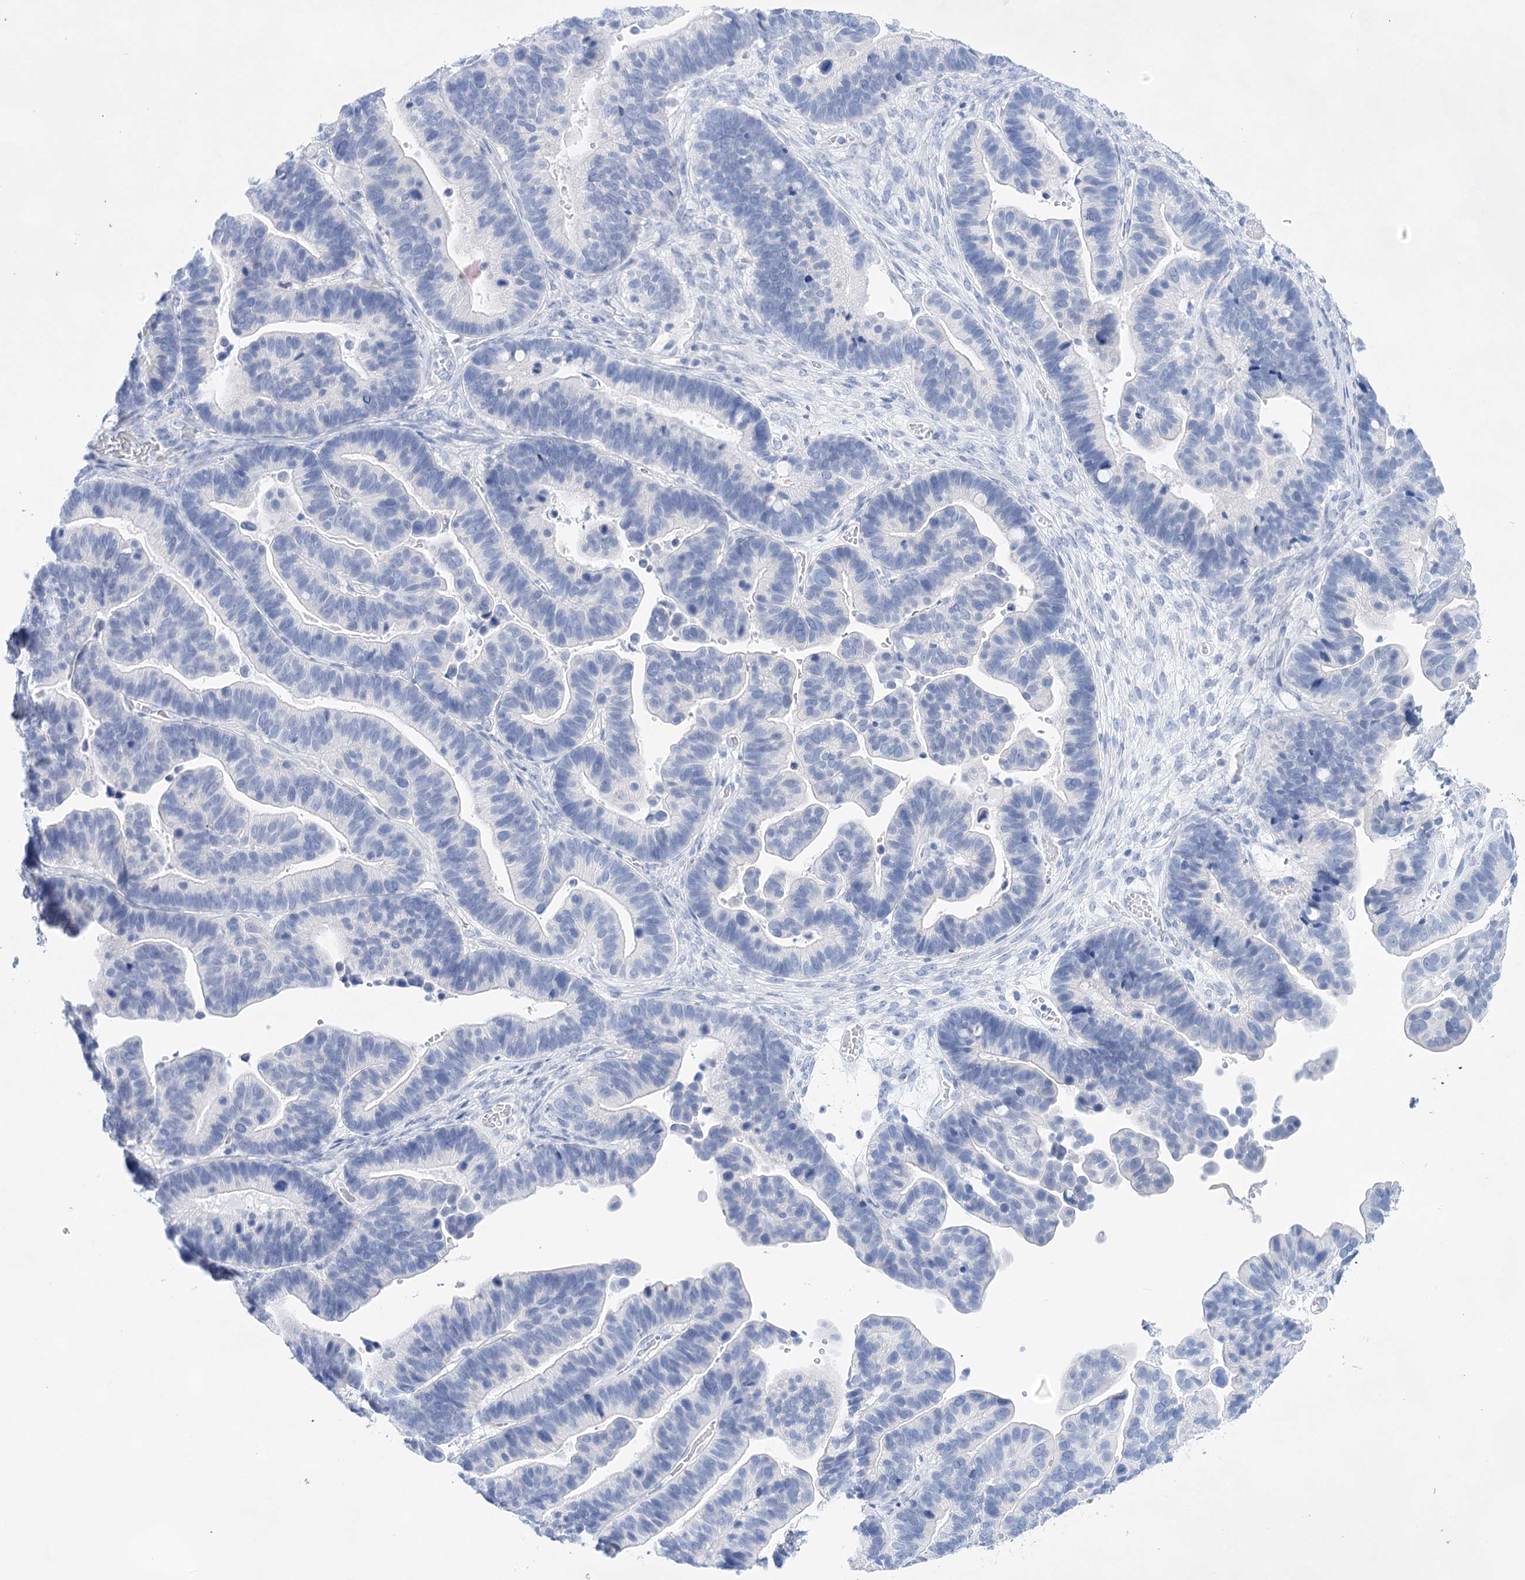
{"staining": {"intensity": "negative", "quantity": "none", "location": "none"}, "tissue": "ovarian cancer", "cell_type": "Tumor cells", "image_type": "cancer", "snomed": [{"axis": "morphology", "description": "Cystadenocarcinoma, serous, NOS"}, {"axis": "topography", "description": "Ovary"}], "caption": "Immunohistochemical staining of human ovarian cancer (serous cystadenocarcinoma) reveals no significant staining in tumor cells.", "gene": "LALBA", "patient": {"sex": "female", "age": 56}}